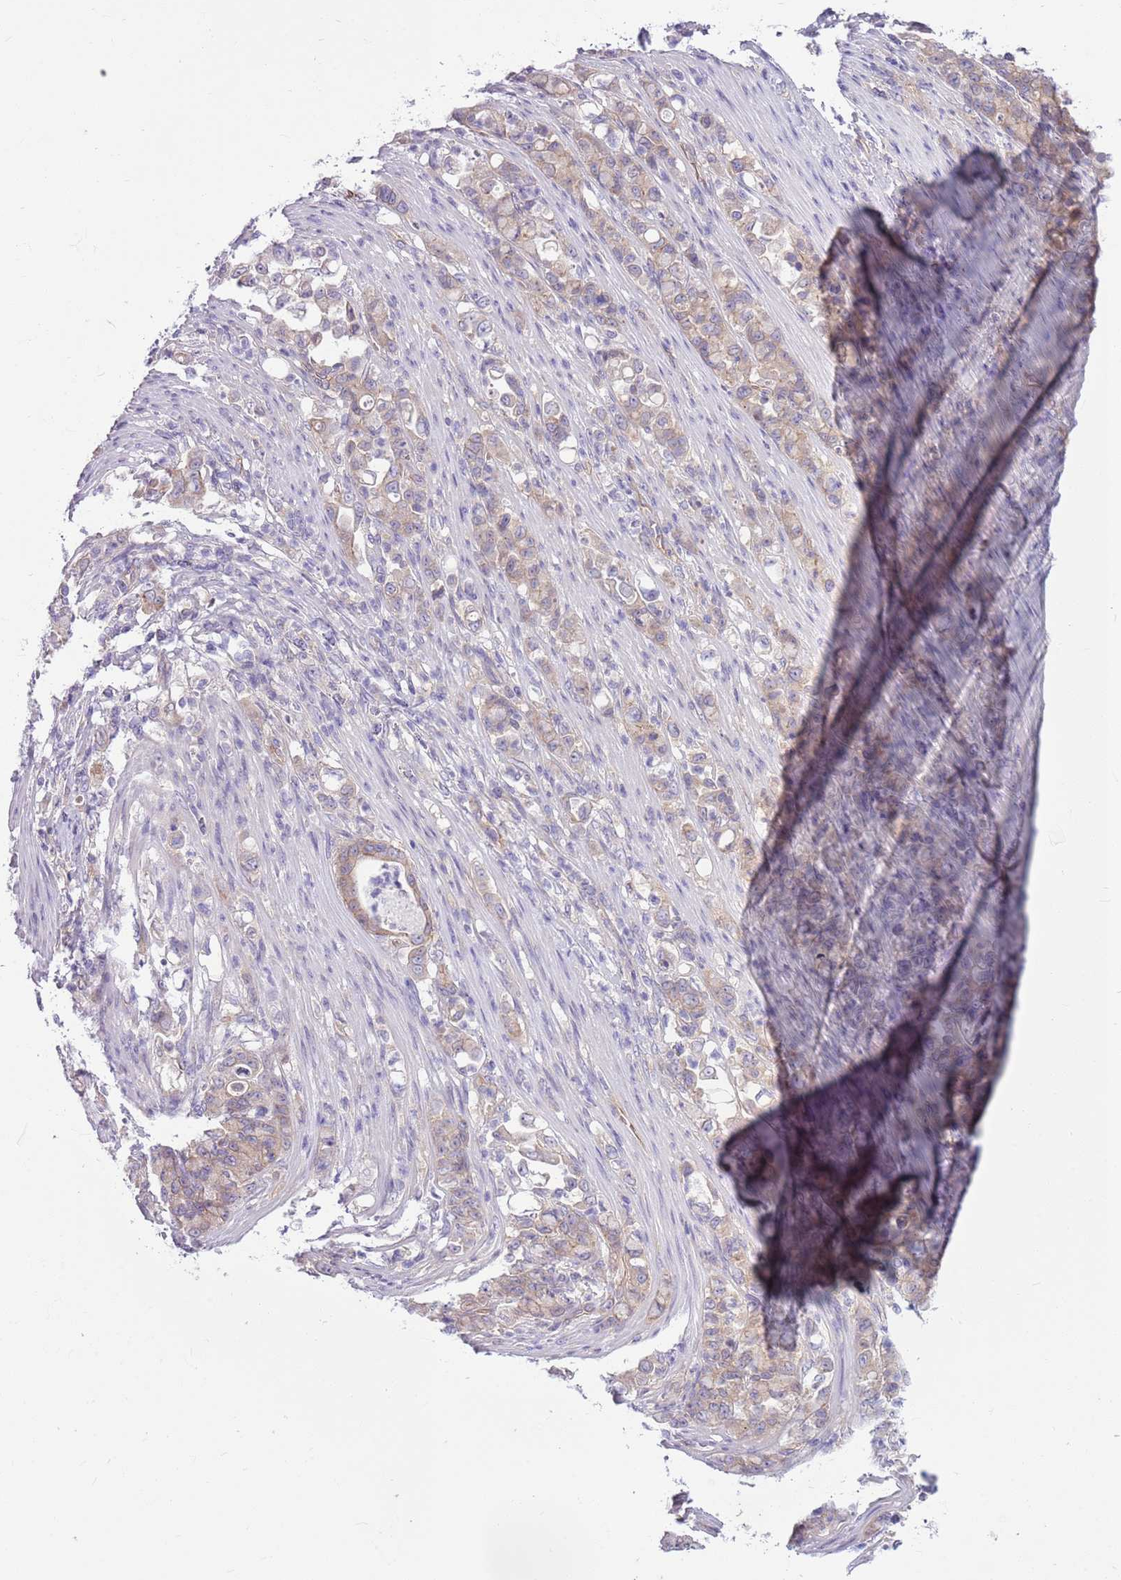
{"staining": {"intensity": "weak", "quantity": ">75%", "location": "cytoplasmic/membranous"}, "tissue": "stomach cancer", "cell_type": "Tumor cells", "image_type": "cancer", "snomed": [{"axis": "morphology", "description": "Normal tissue, NOS"}, {"axis": "morphology", "description": "Adenocarcinoma, NOS"}, {"axis": "topography", "description": "Stomach"}], "caption": "Human adenocarcinoma (stomach) stained with a protein marker displays weak staining in tumor cells.", "gene": "PARP8", "patient": {"sex": "female", "age": 79}}